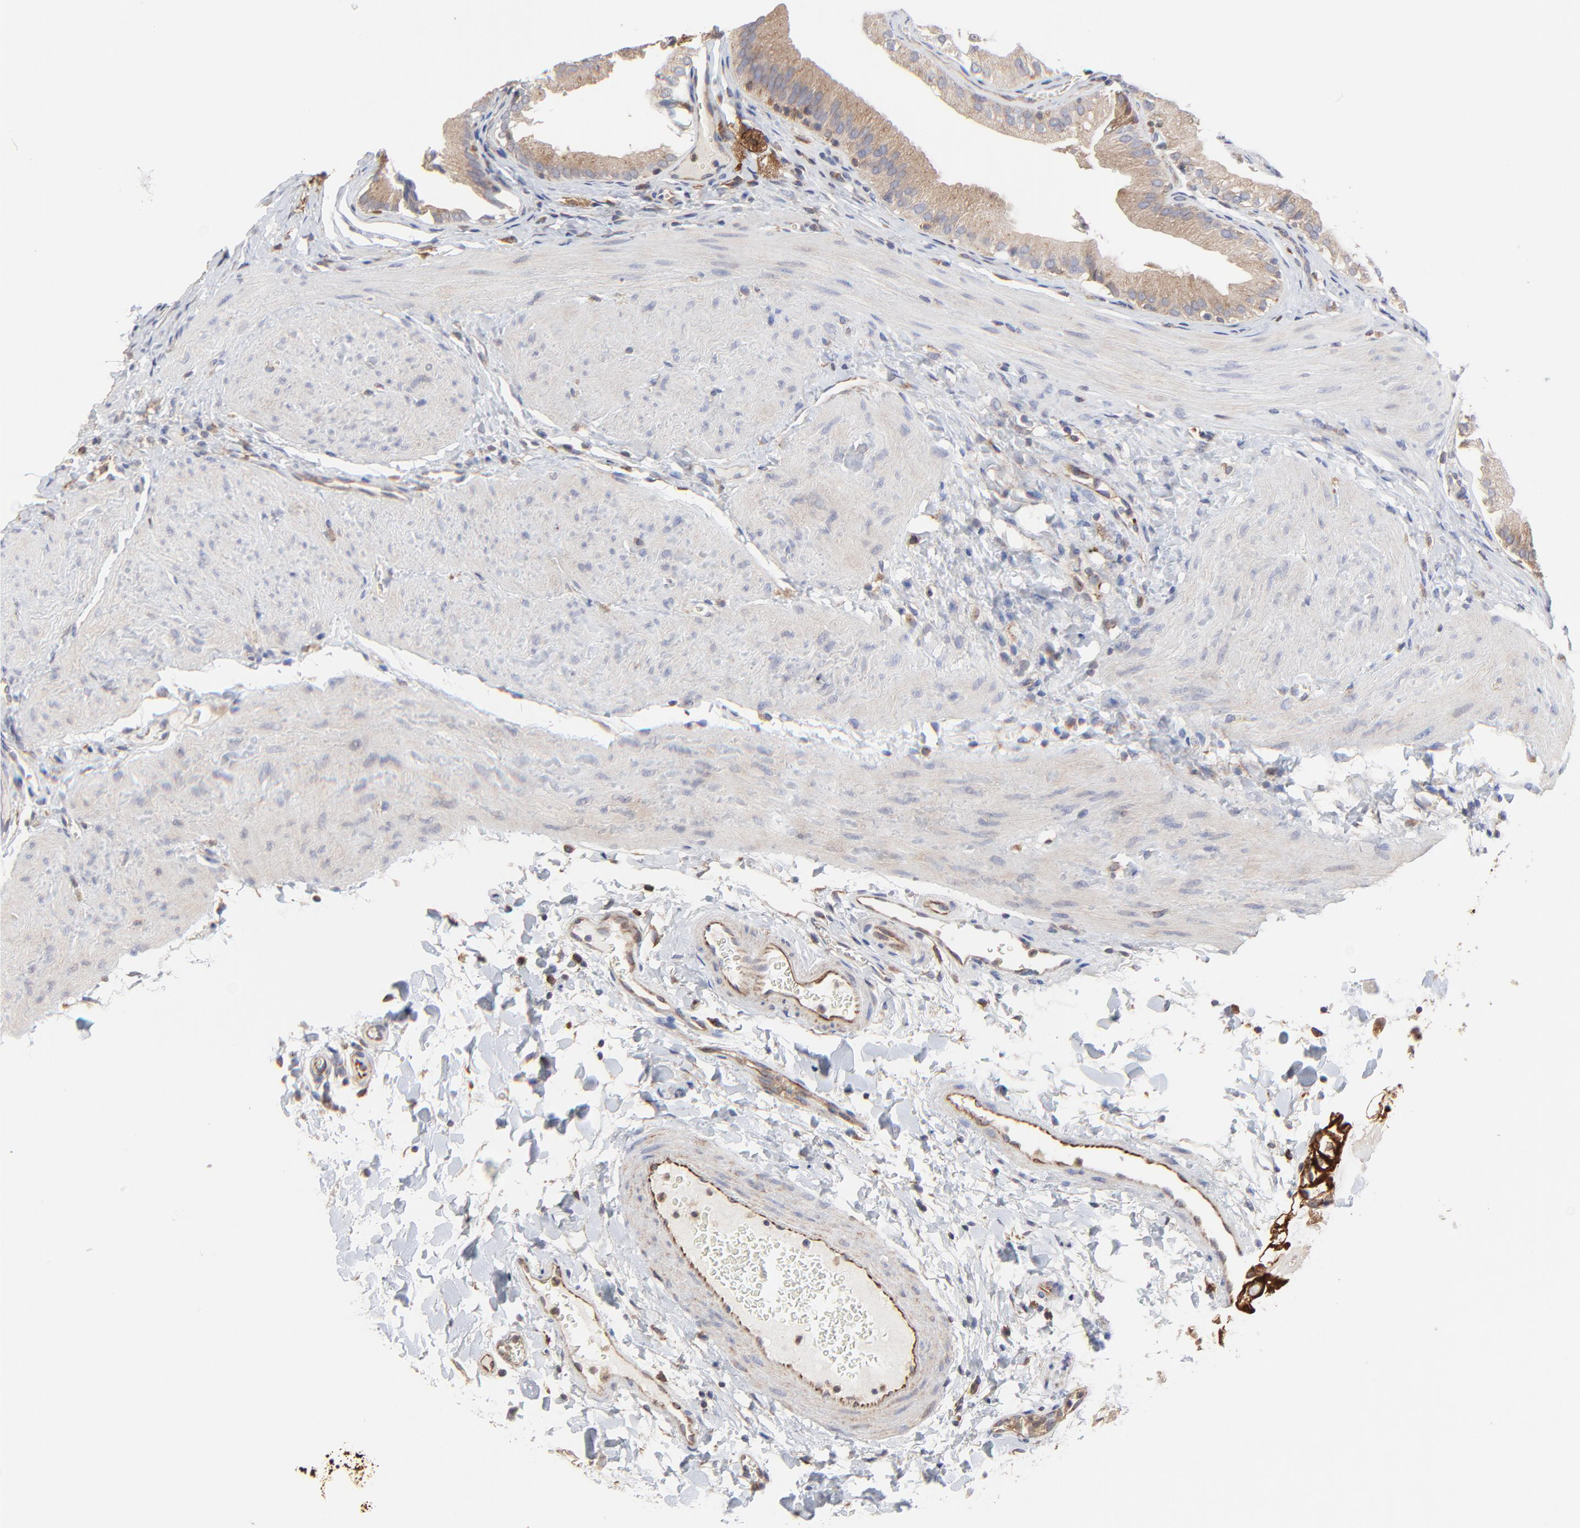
{"staining": {"intensity": "moderate", "quantity": ">75%", "location": "cytoplasmic/membranous"}, "tissue": "gallbladder", "cell_type": "Glandular cells", "image_type": "normal", "snomed": [{"axis": "morphology", "description": "Normal tissue, NOS"}, {"axis": "topography", "description": "Gallbladder"}], "caption": "Immunohistochemical staining of normal gallbladder exhibits moderate cytoplasmic/membranous protein positivity in approximately >75% of glandular cells.", "gene": "RAB9A", "patient": {"sex": "female", "age": 24}}